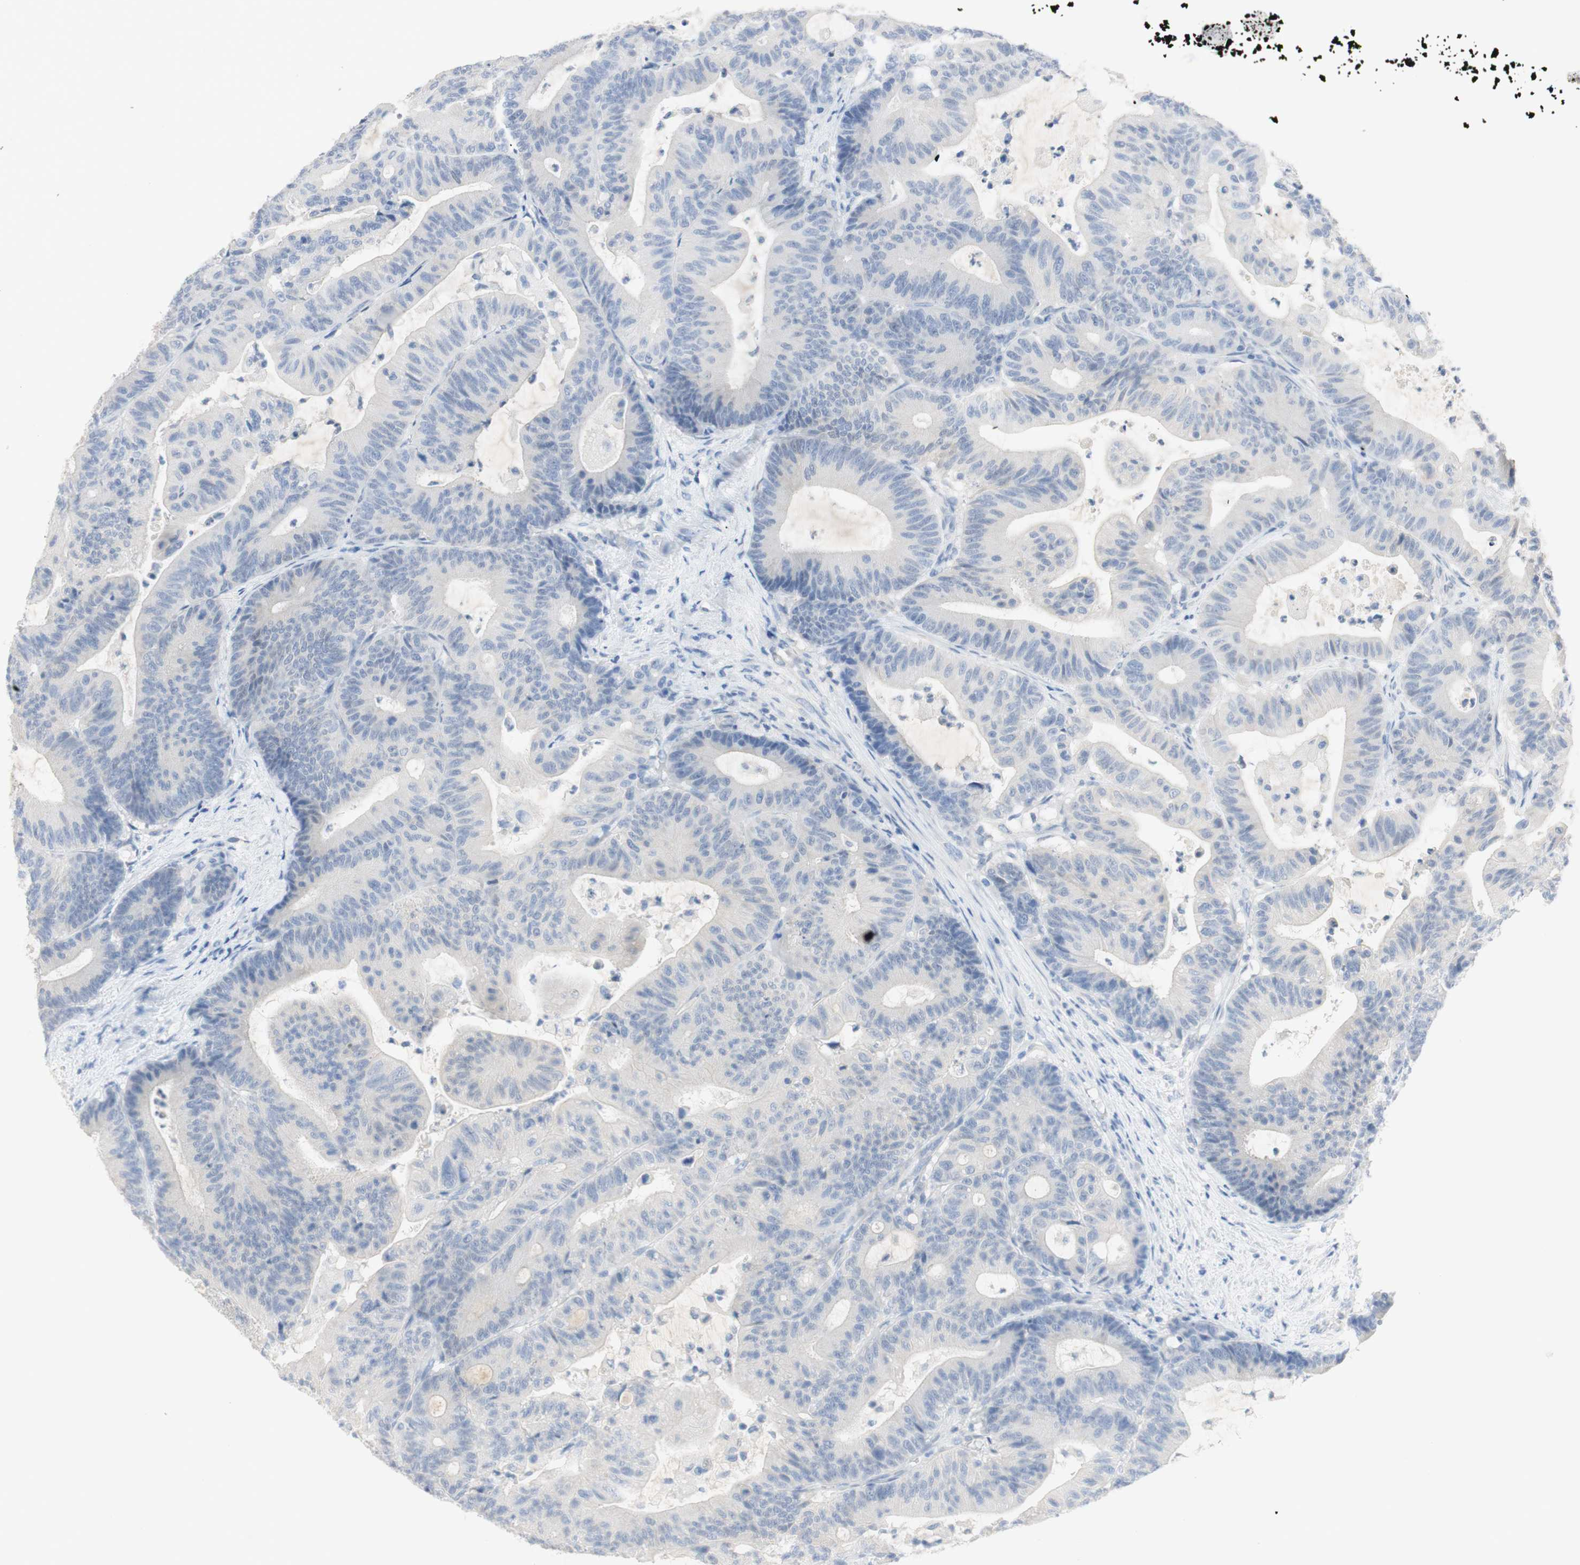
{"staining": {"intensity": "negative", "quantity": "none", "location": "none"}, "tissue": "colorectal cancer", "cell_type": "Tumor cells", "image_type": "cancer", "snomed": [{"axis": "morphology", "description": "Adenocarcinoma, NOS"}, {"axis": "topography", "description": "Colon"}], "caption": "Colorectal cancer (adenocarcinoma) was stained to show a protein in brown. There is no significant expression in tumor cells.", "gene": "SELENBP1", "patient": {"sex": "female", "age": 84}}